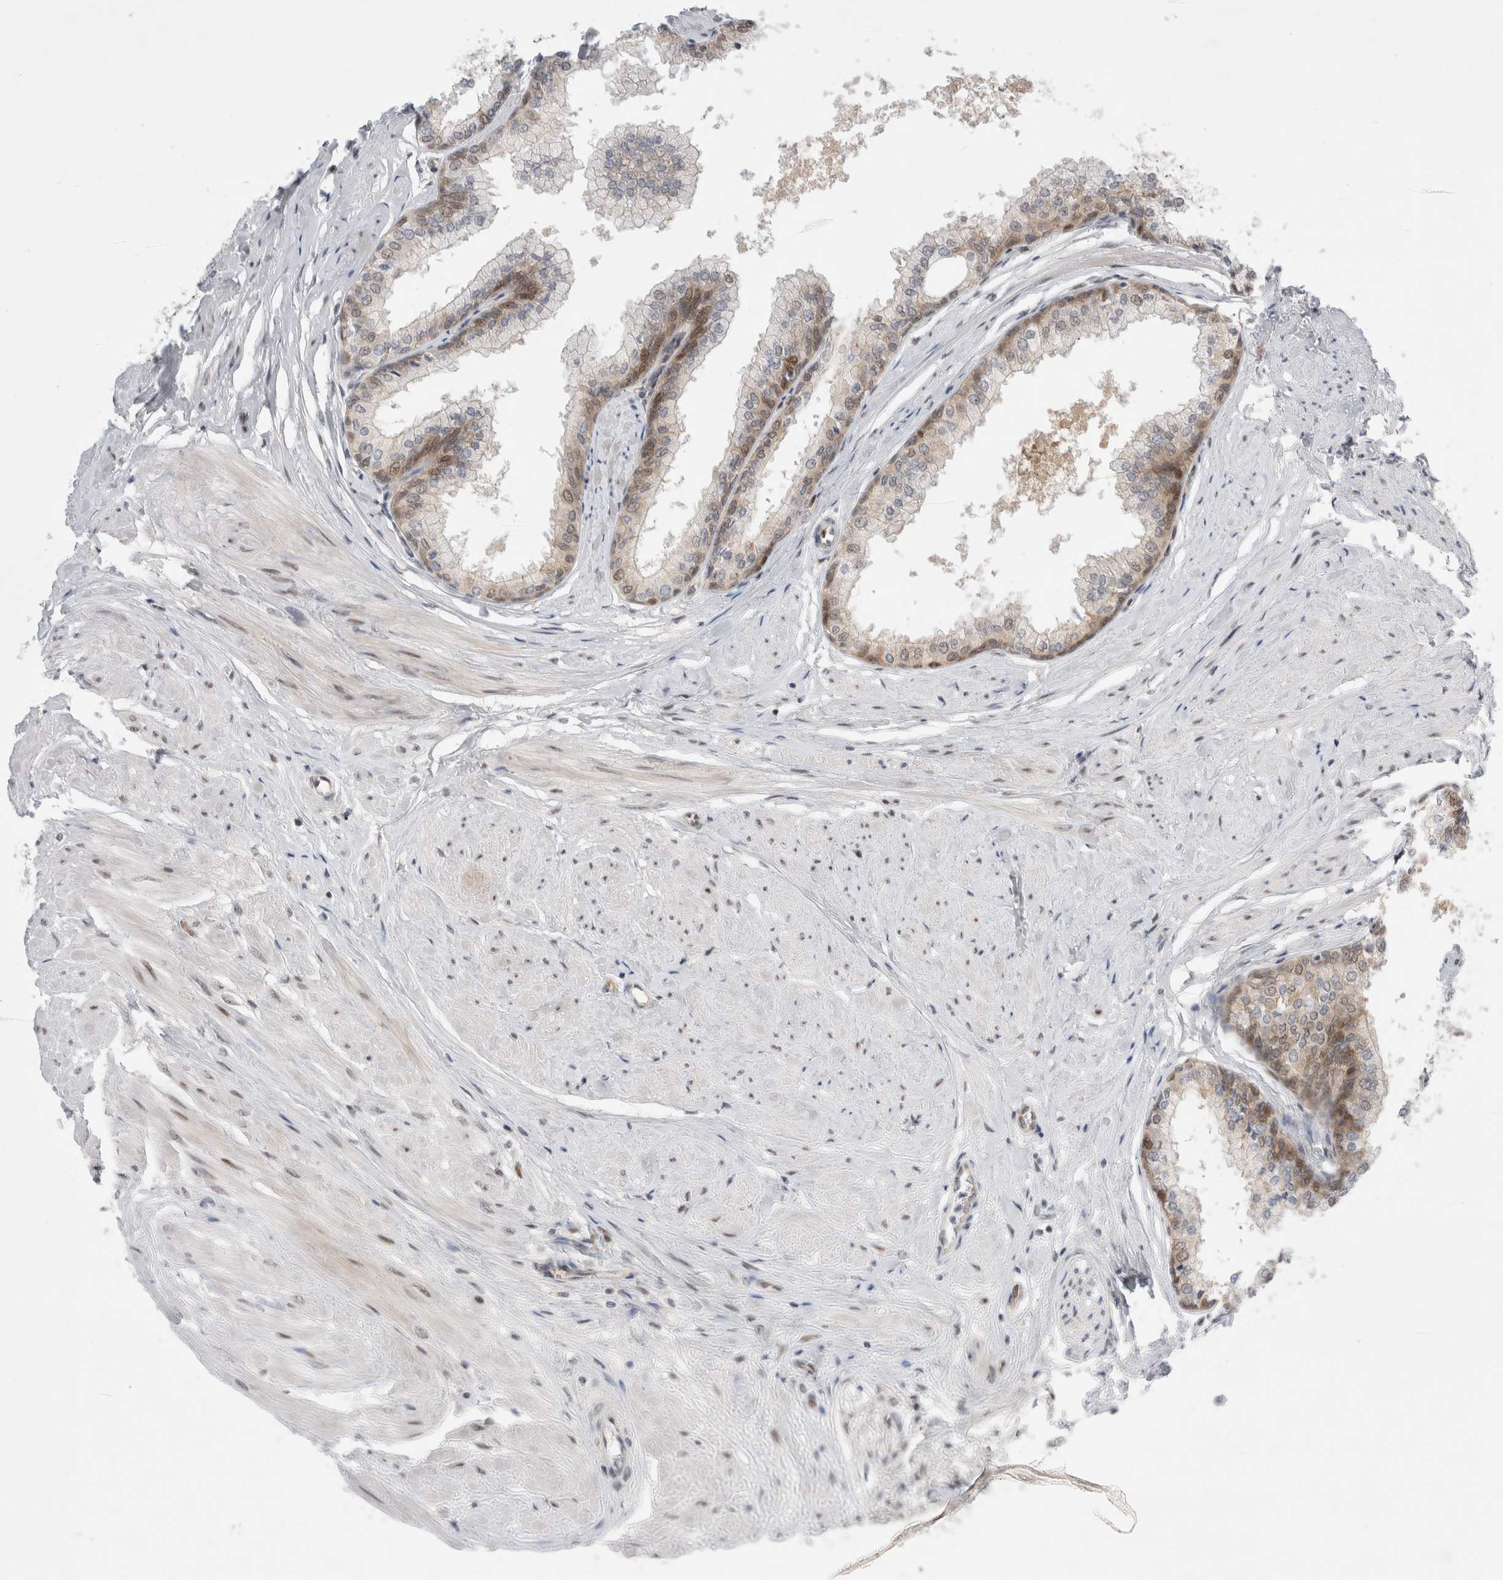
{"staining": {"intensity": "weak", "quantity": "25%-75%", "location": "cytoplasmic/membranous,nuclear"}, "tissue": "seminal vesicle", "cell_type": "Glandular cells", "image_type": "normal", "snomed": [{"axis": "morphology", "description": "Normal tissue, NOS"}, {"axis": "topography", "description": "Prostate"}, {"axis": "topography", "description": "Seminal veicle"}], "caption": "Immunohistochemical staining of normal seminal vesicle exhibits weak cytoplasmic/membranous,nuclear protein positivity in approximately 25%-75% of glandular cells.", "gene": "WIPF2", "patient": {"sex": "male", "age": 60}}